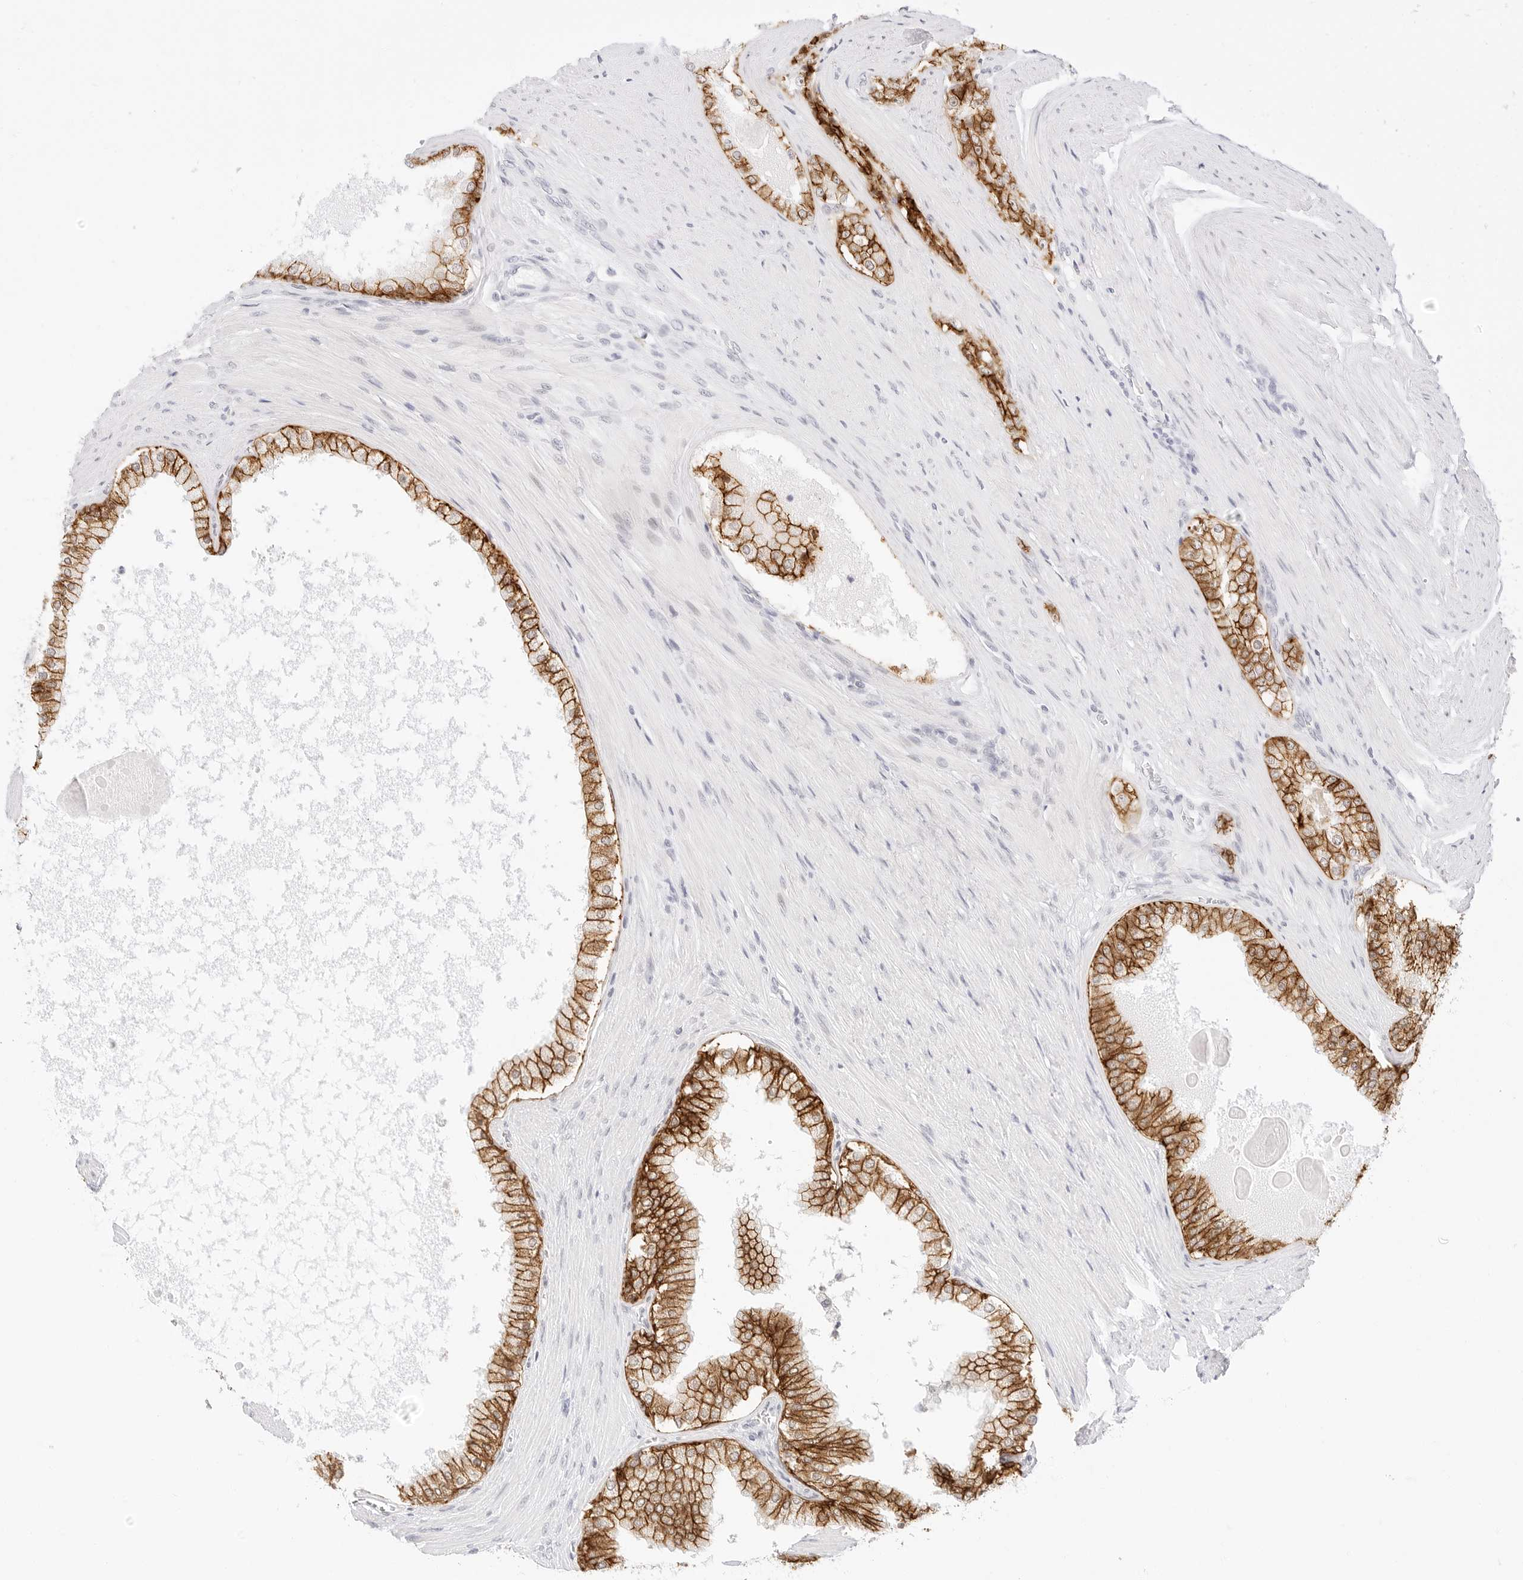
{"staining": {"intensity": "strong", "quantity": ">75%", "location": "cytoplasmic/membranous"}, "tissue": "prostate cancer", "cell_type": "Tumor cells", "image_type": "cancer", "snomed": [{"axis": "morphology", "description": "Adenocarcinoma, High grade"}, {"axis": "topography", "description": "Prostate"}], "caption": "Immunohistochemical staining of prostate high-grade adenocarcinoma displays high levels of strong cytoplasmic/membranous protein expression in about >75% of tumor cells.", "gene": "CDH1", "patient": {"sex": "male", "age": 60}}